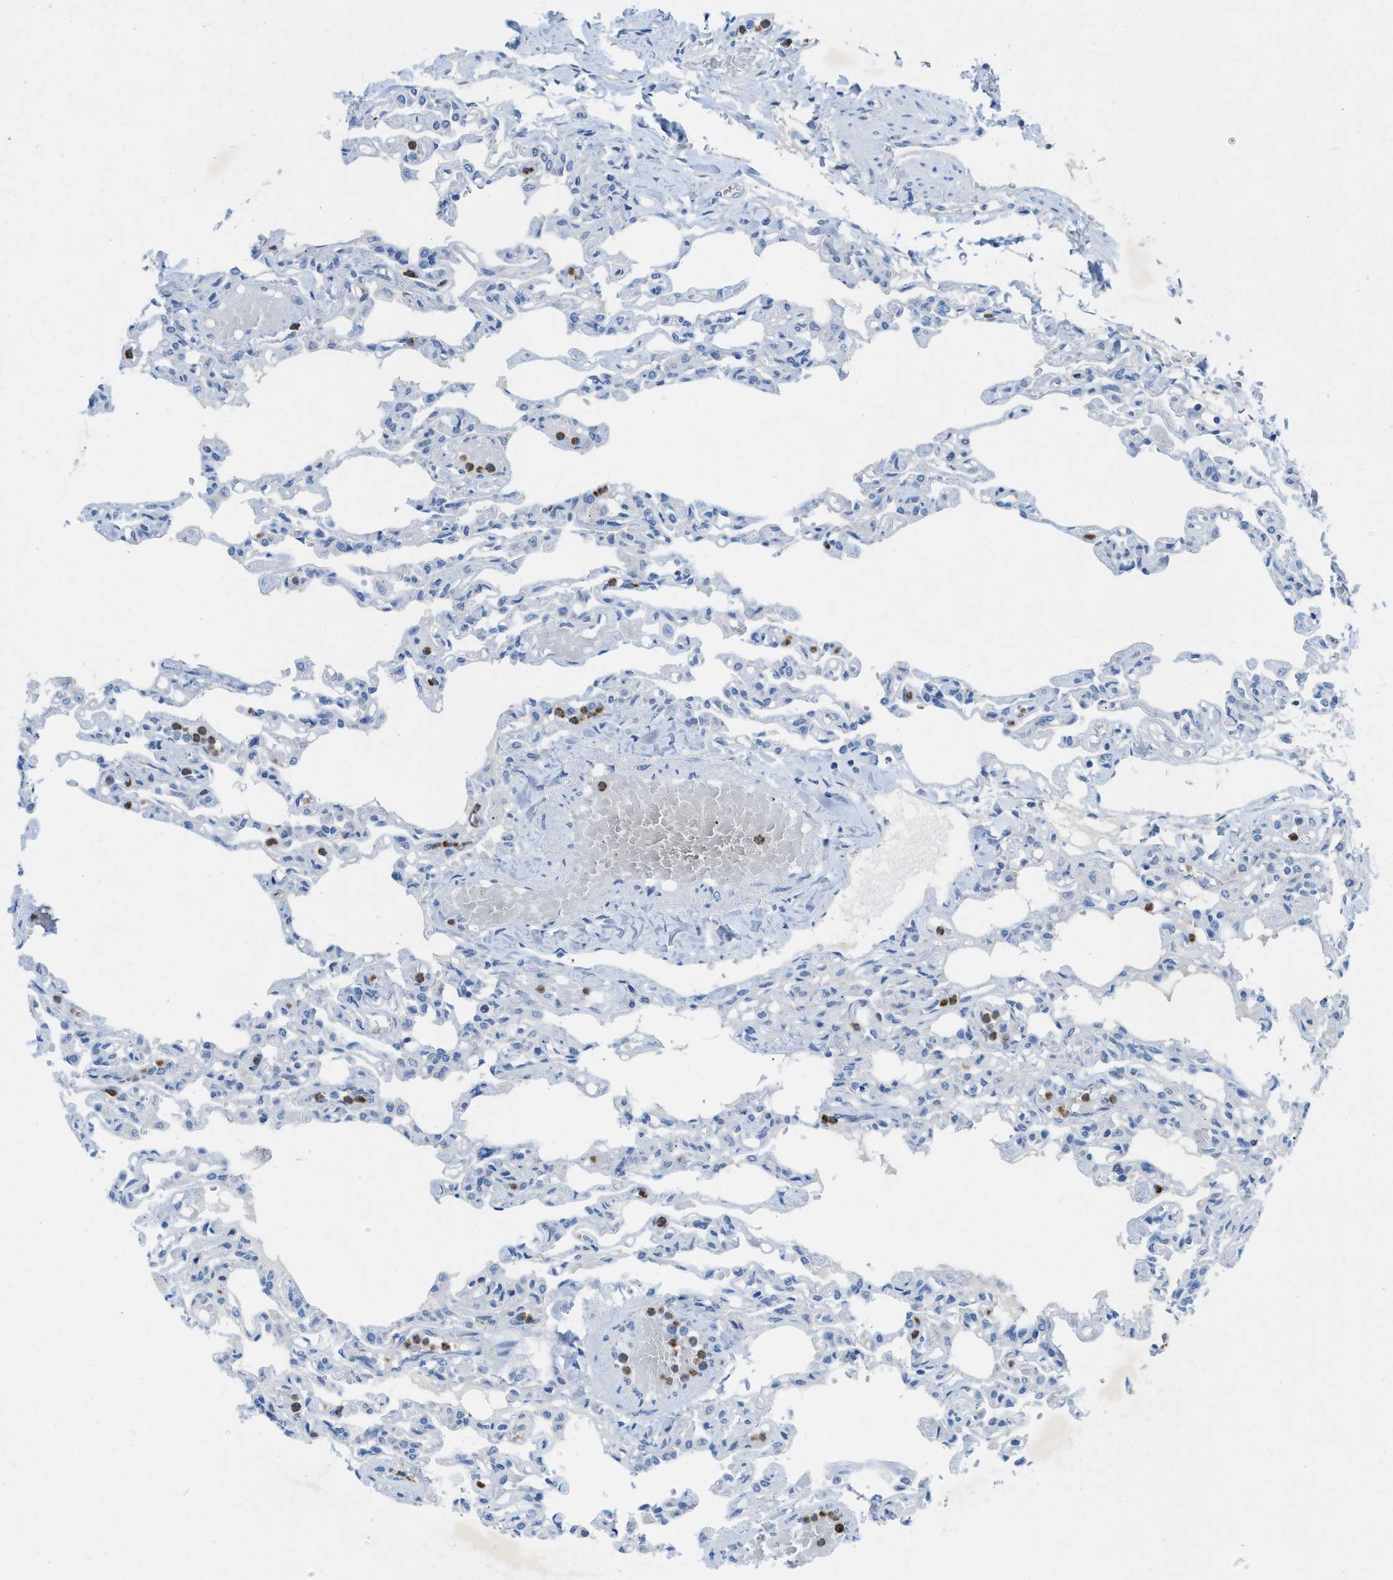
{"staining": {"intensity": "negative", "quantity": "none", "location": "none"}, "tissue": "lung", "cell_type": "Alveolar cells", "image_type": "normal", "snomed": [{"axis": "morphology", "description": "Normal tissue, NOS"}, {"axis": "topography", "description": "Lung"}], "caption": "Benign lung was stained to show a protein in brown. There is no significant staining in alveolar cells. Nuclei are stained in blue.", "gene": "CKLF", "patient": {"sex": "male", "age": 21}}